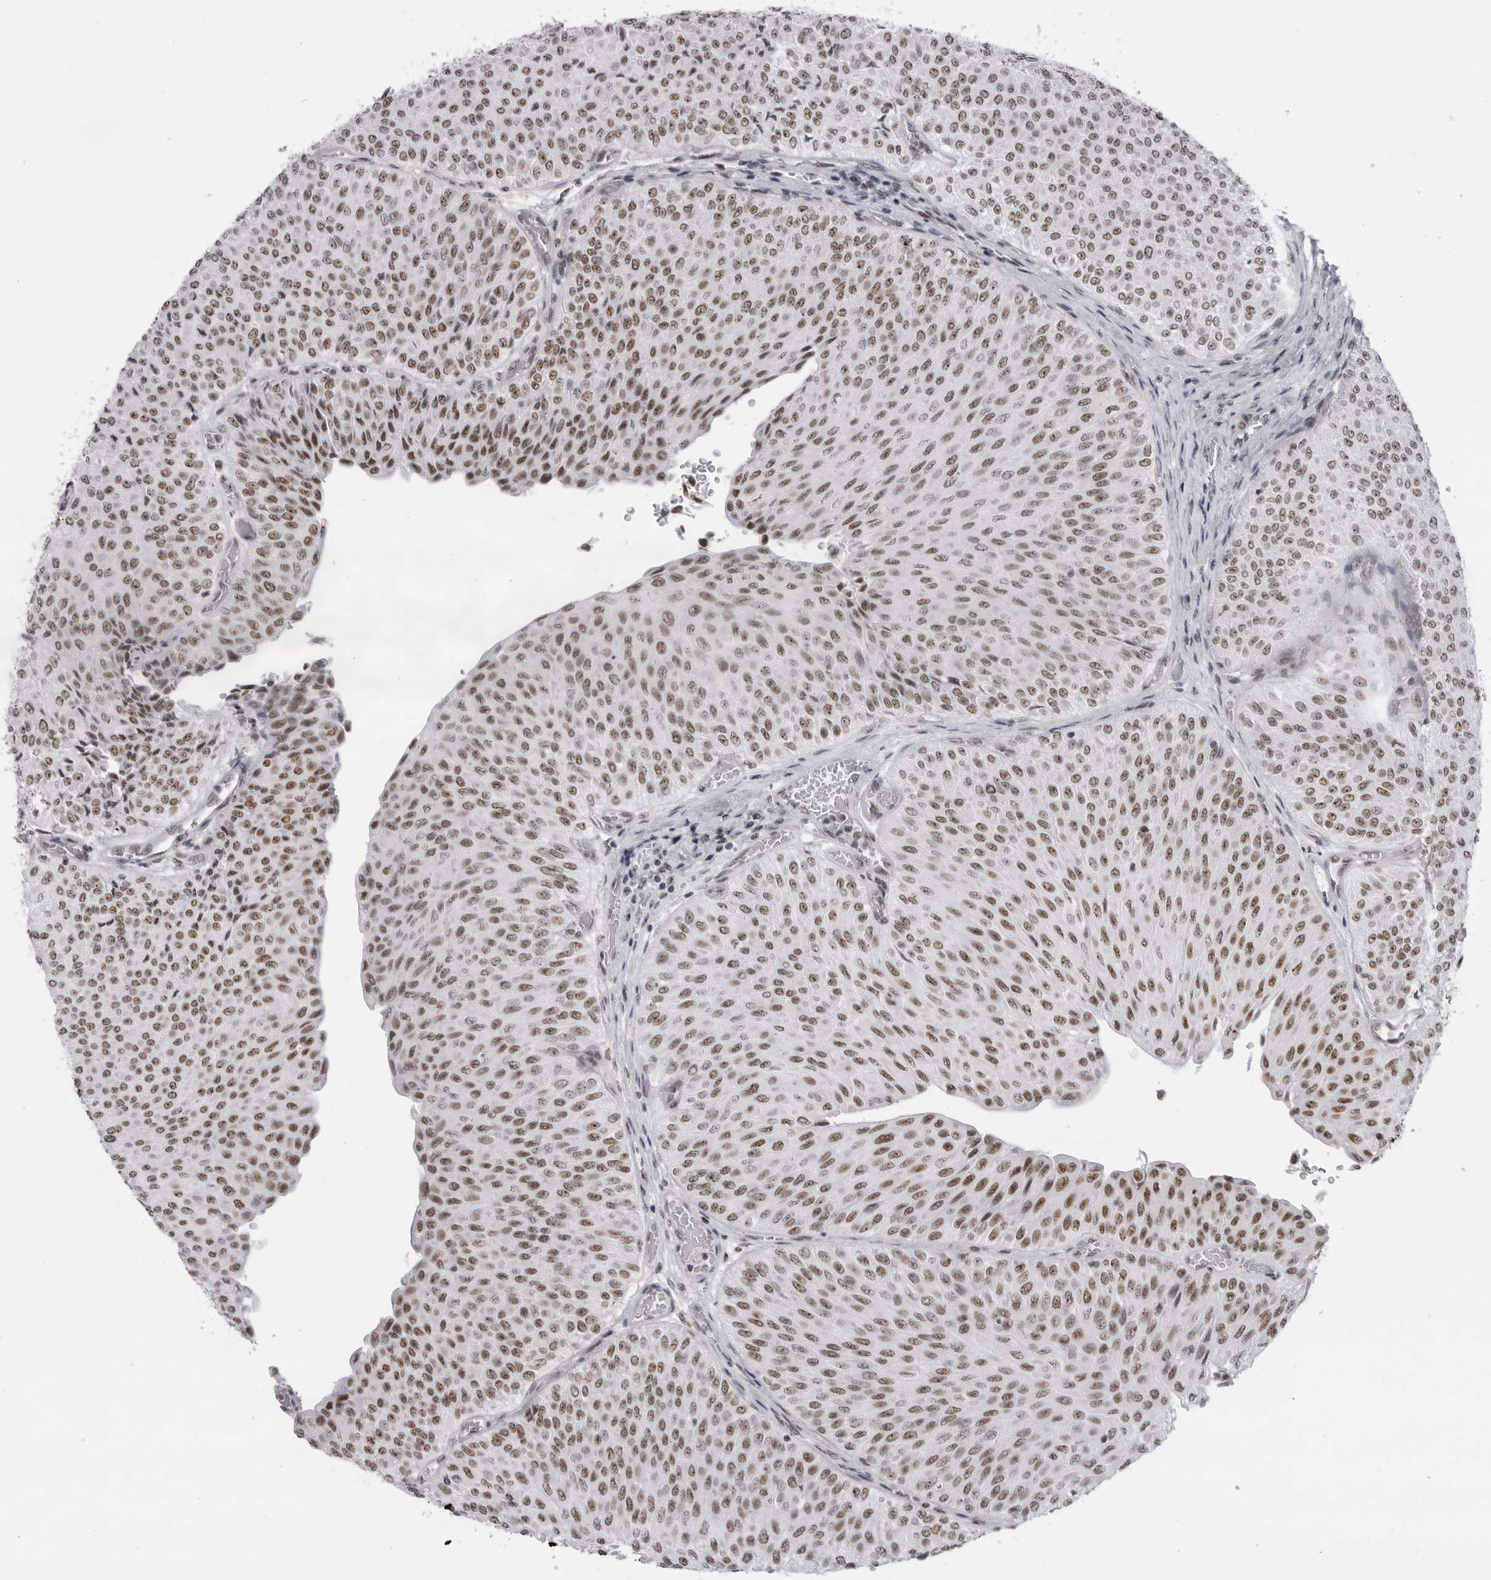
{"staining": {"intensity": "moderate", "quantity": ">75%", "location": "nuclear"}, "tissue": "urothelial cancer", "cell_type": "Tumor cells", "image_type": "cancer", "snomed": [{"axis": "morphology", "description": "Urothelial carcinoma, Low grade"}, {"axis": "topography", "description": "Urinary bladder"}], "caption": "Immunohistochemistry (IHC) image of low-grade urothelial carcinoma stained for a protein (brown), which shows medium levels of moderate nuclear staining in approximately >75% of tumor cells.", "gene": "DHX9", "patient": {"sex": "male", "age": 78}}